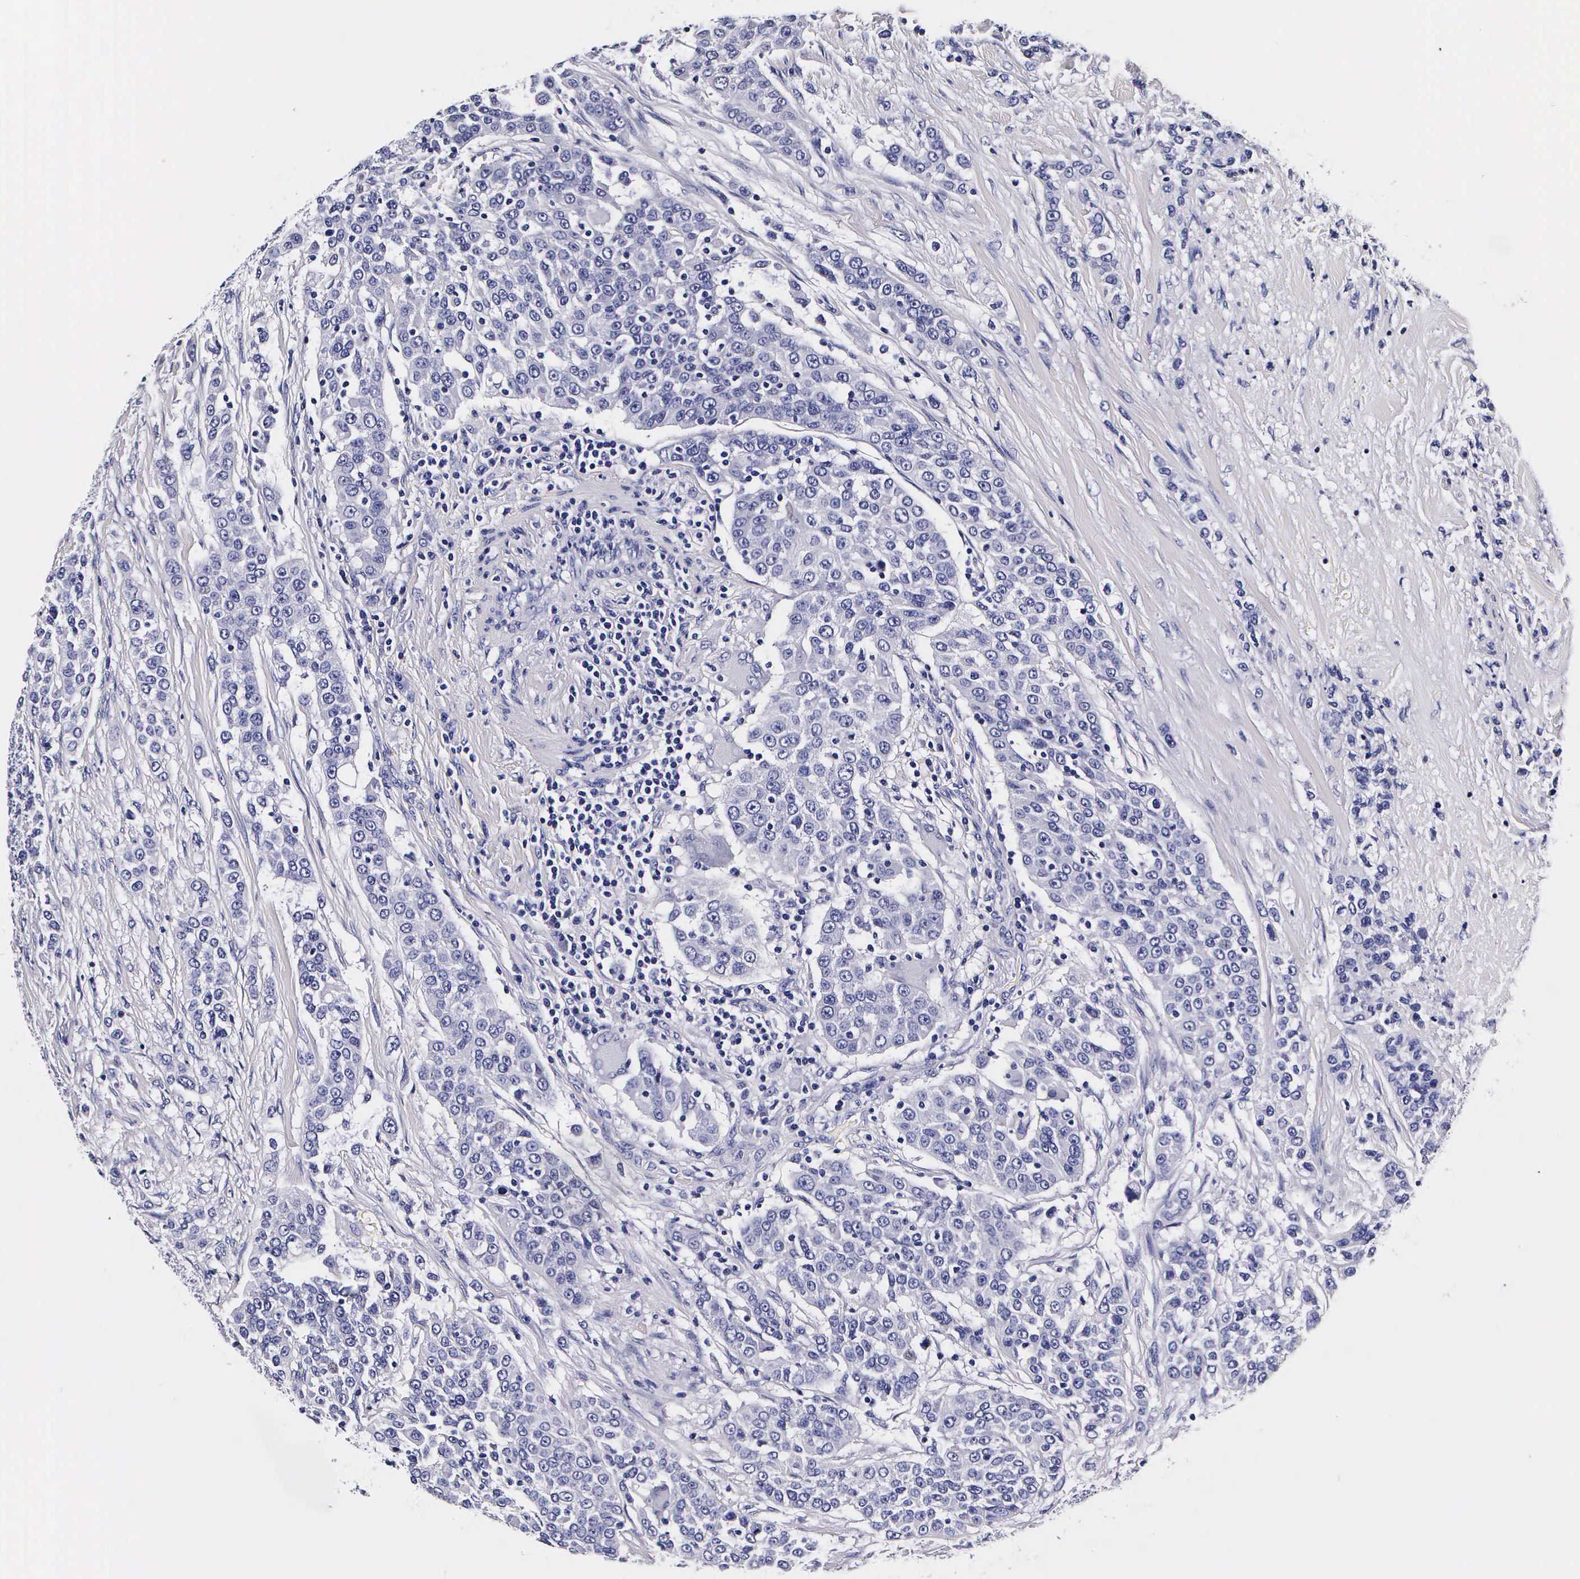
{"staining": {"intensity": "negative", "quantity": "none", "location": "none"}, "tissue": "urothelial cancer", "cell_type": "Tumor cells", "image_type": "cancer", "snomed": [{"axis": "morphology", "description": "Urothelial carcinoma, High grade"}, {"axis": "topography", "description": "Urinary bladder"}], "caption": "Urothelial cancer was stained to show a protein in brown. There is no significant positivity in tumor cells.", "gene": "IAPP", "patient": {"sex": "female", "age": 80}}